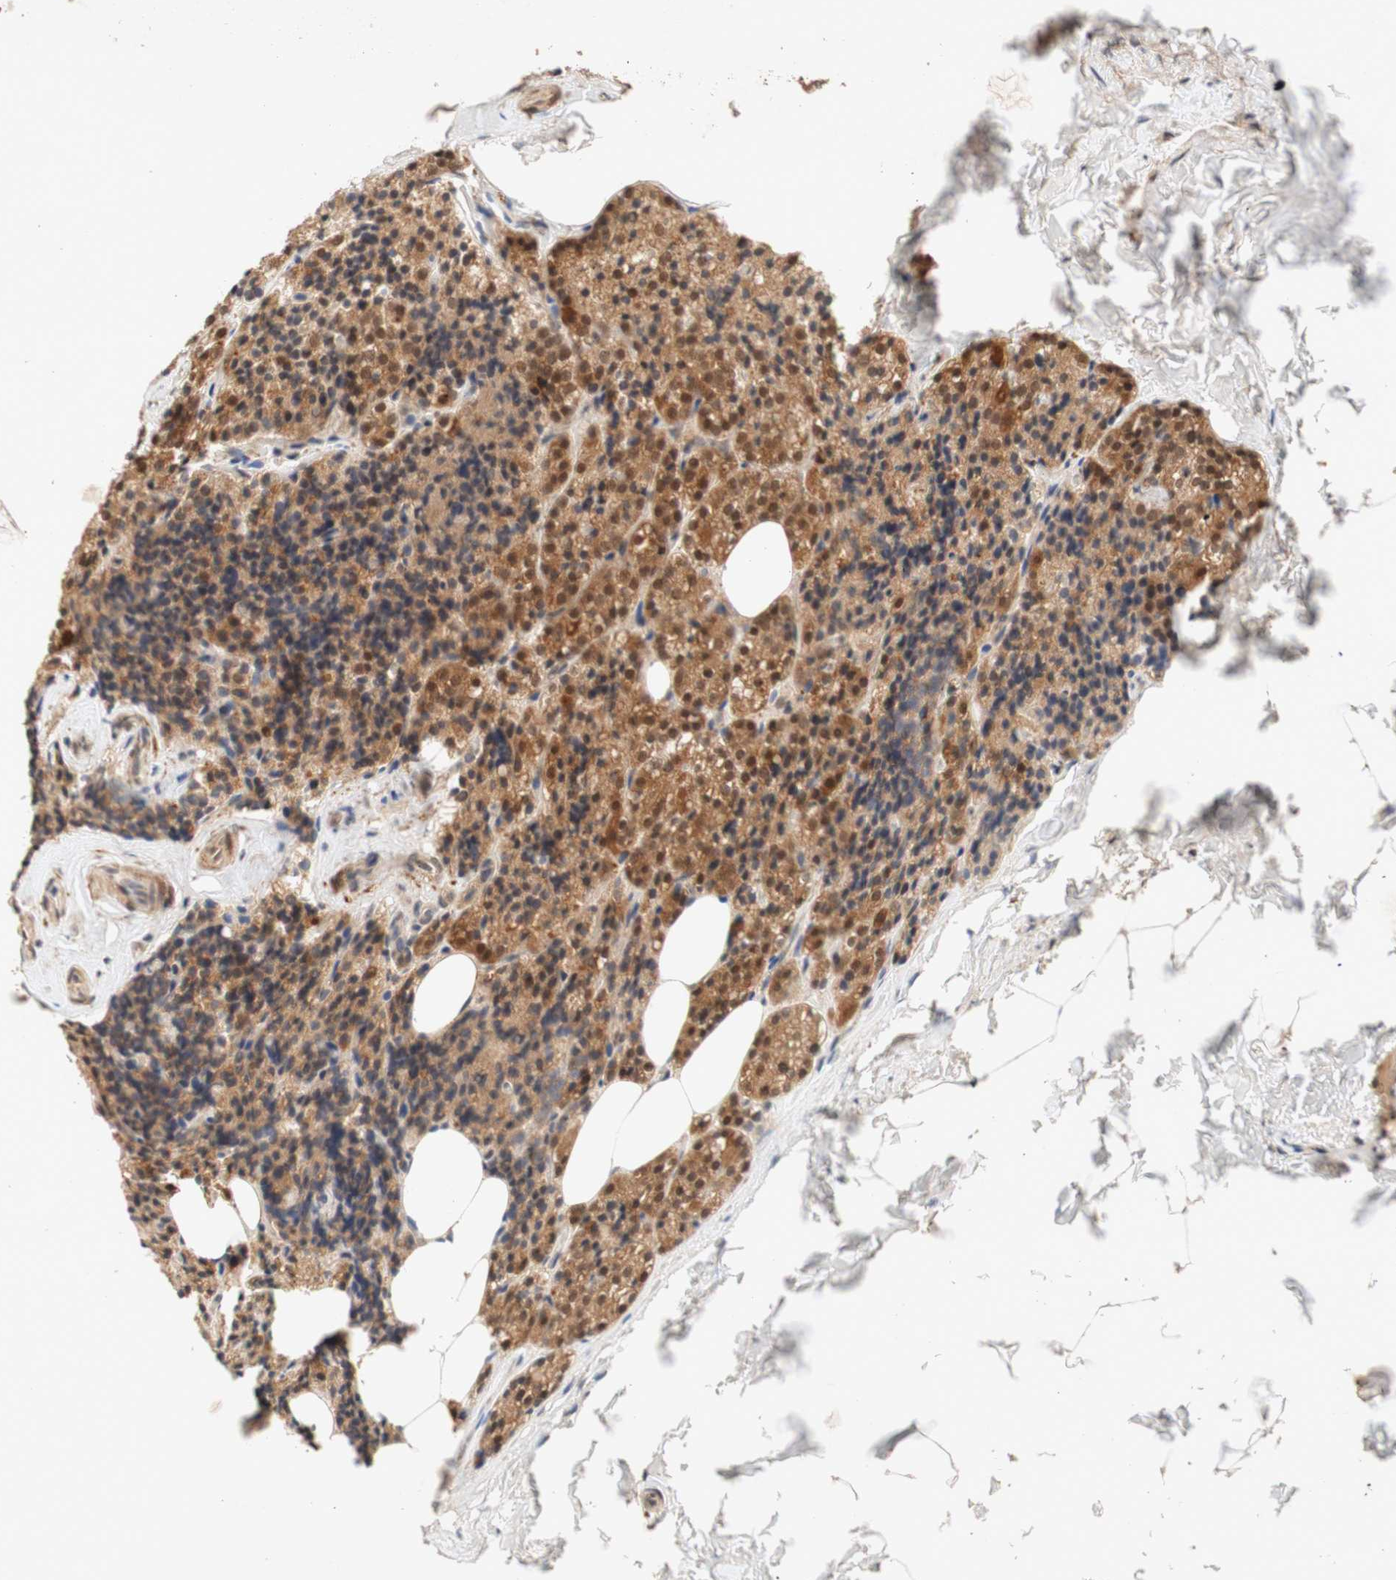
{"staining": {"intensity": "moderate", "quantity": ">75%", "location": "cytoplasmic/membranous"}, "tissue": "parathyroid gland", "cell_type": "Glandular cells", "image_type": "normal", "snomed": [{"axis": "morphology", "description": "Normal tissue, NOS"}, {"axis": "morphology", "description": "Atrophy, NOS"}, {"axis": "topography", "description": "Parathyroid gland"}], "caption": "Immunohistochemical staining of normal parathyroid gland displays medium levels of moderate cytoplasmic/membranous positivity in approximately >75% of glandular cells. Using DAB (brown) and hematoxylin (blue) stains, captured at high magnification using brightfield microscopy.", "gene": "PIN1", "patient": {"sex": "female", "age": 54}}